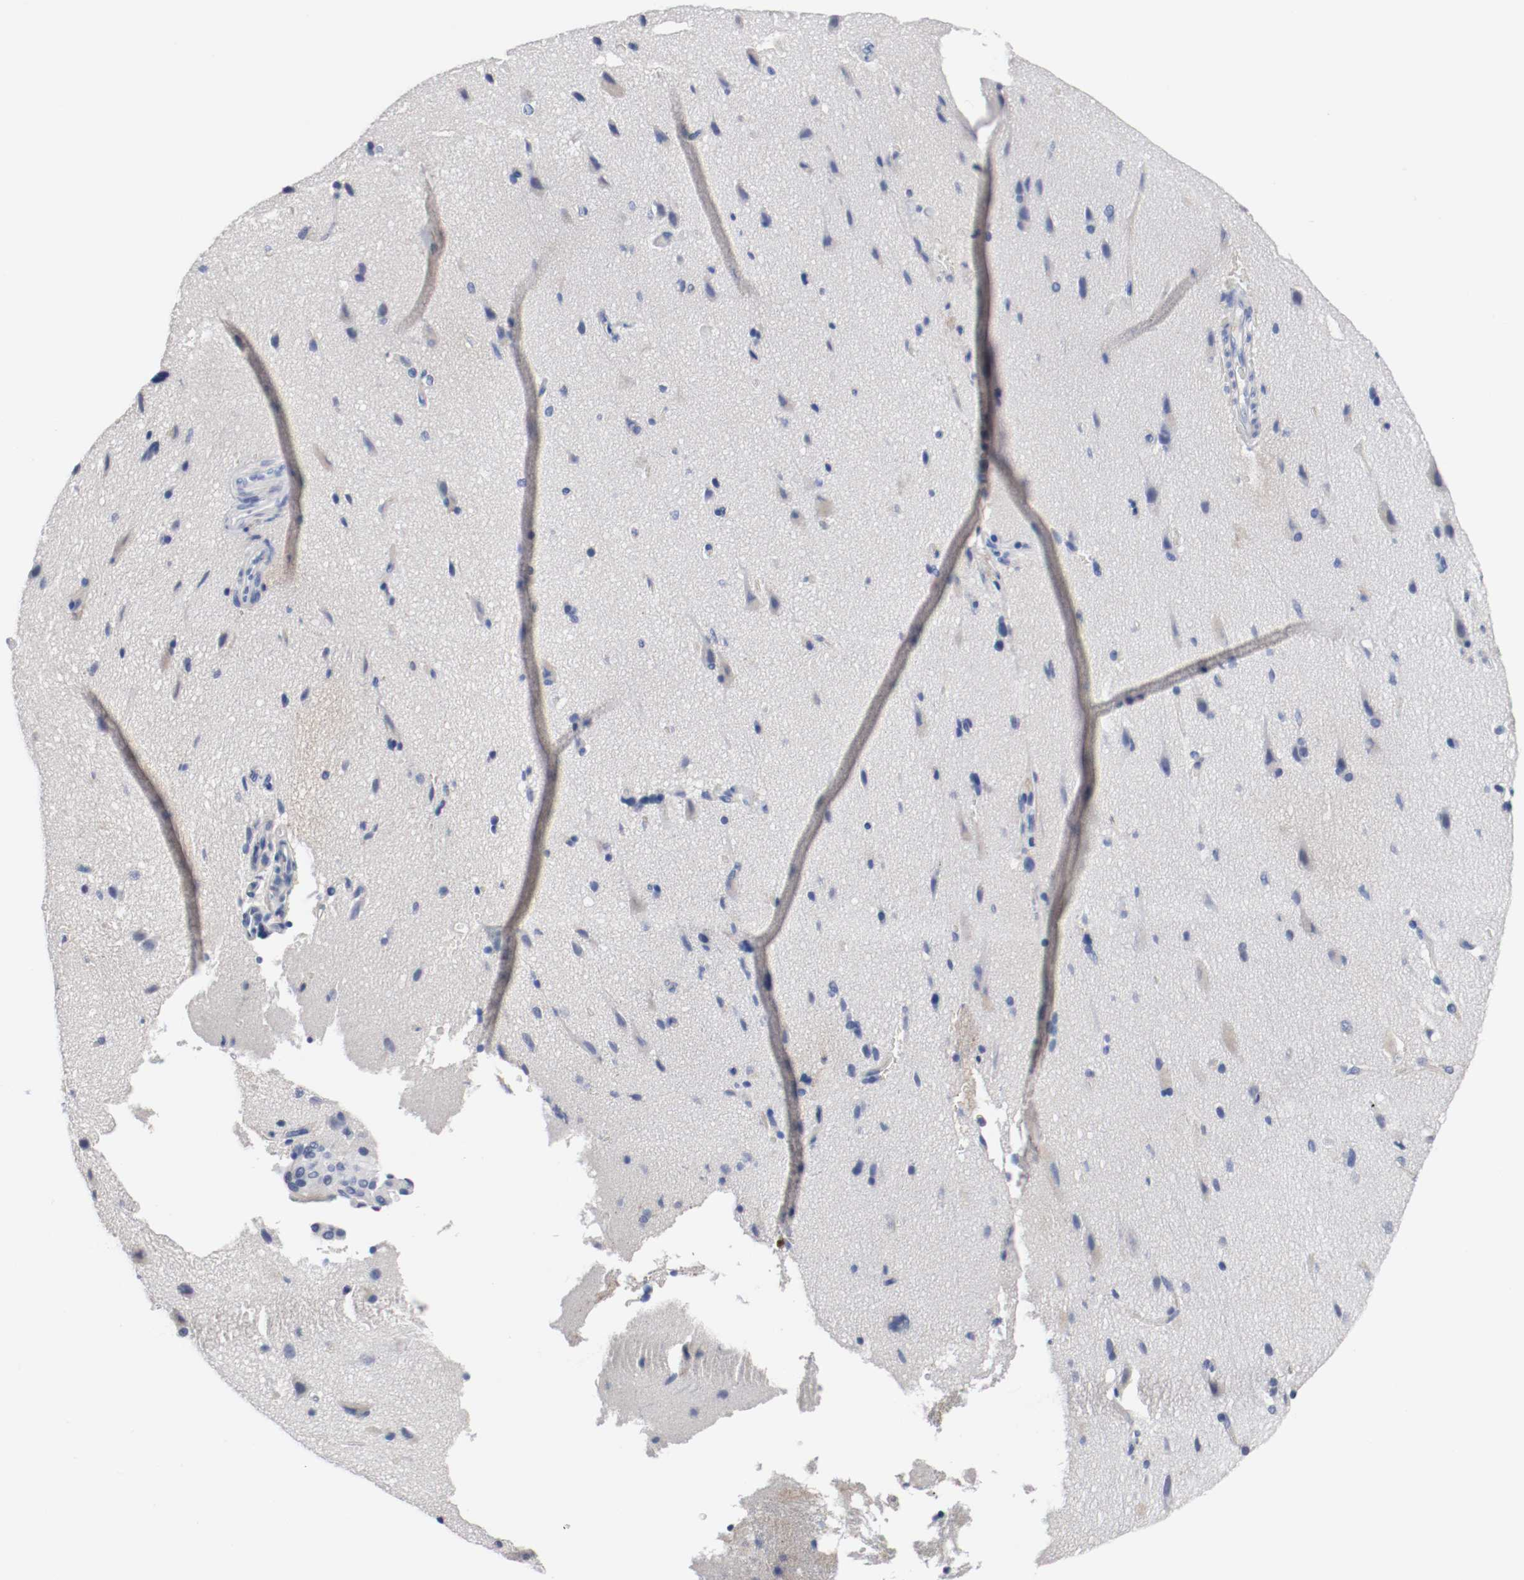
{"staining": {"intensity": "negative", "quantity": "none", "location": "none"}, "tissue": "cerebral cortex", "cell_type": "Endothelial cells", "image_type": "normal", "snomed": [{"axis": "morphology", "description": "Normal tissue, NOS"}, {"axis": "topography", "description": "Cerebral cortex"}], "caption": "Immunohistochemical staining of normal human cerebral cortex reveals no significant expression in endothelial cells.", "gene": "TNC", "patient": {"sex": "male", "age": 62}}